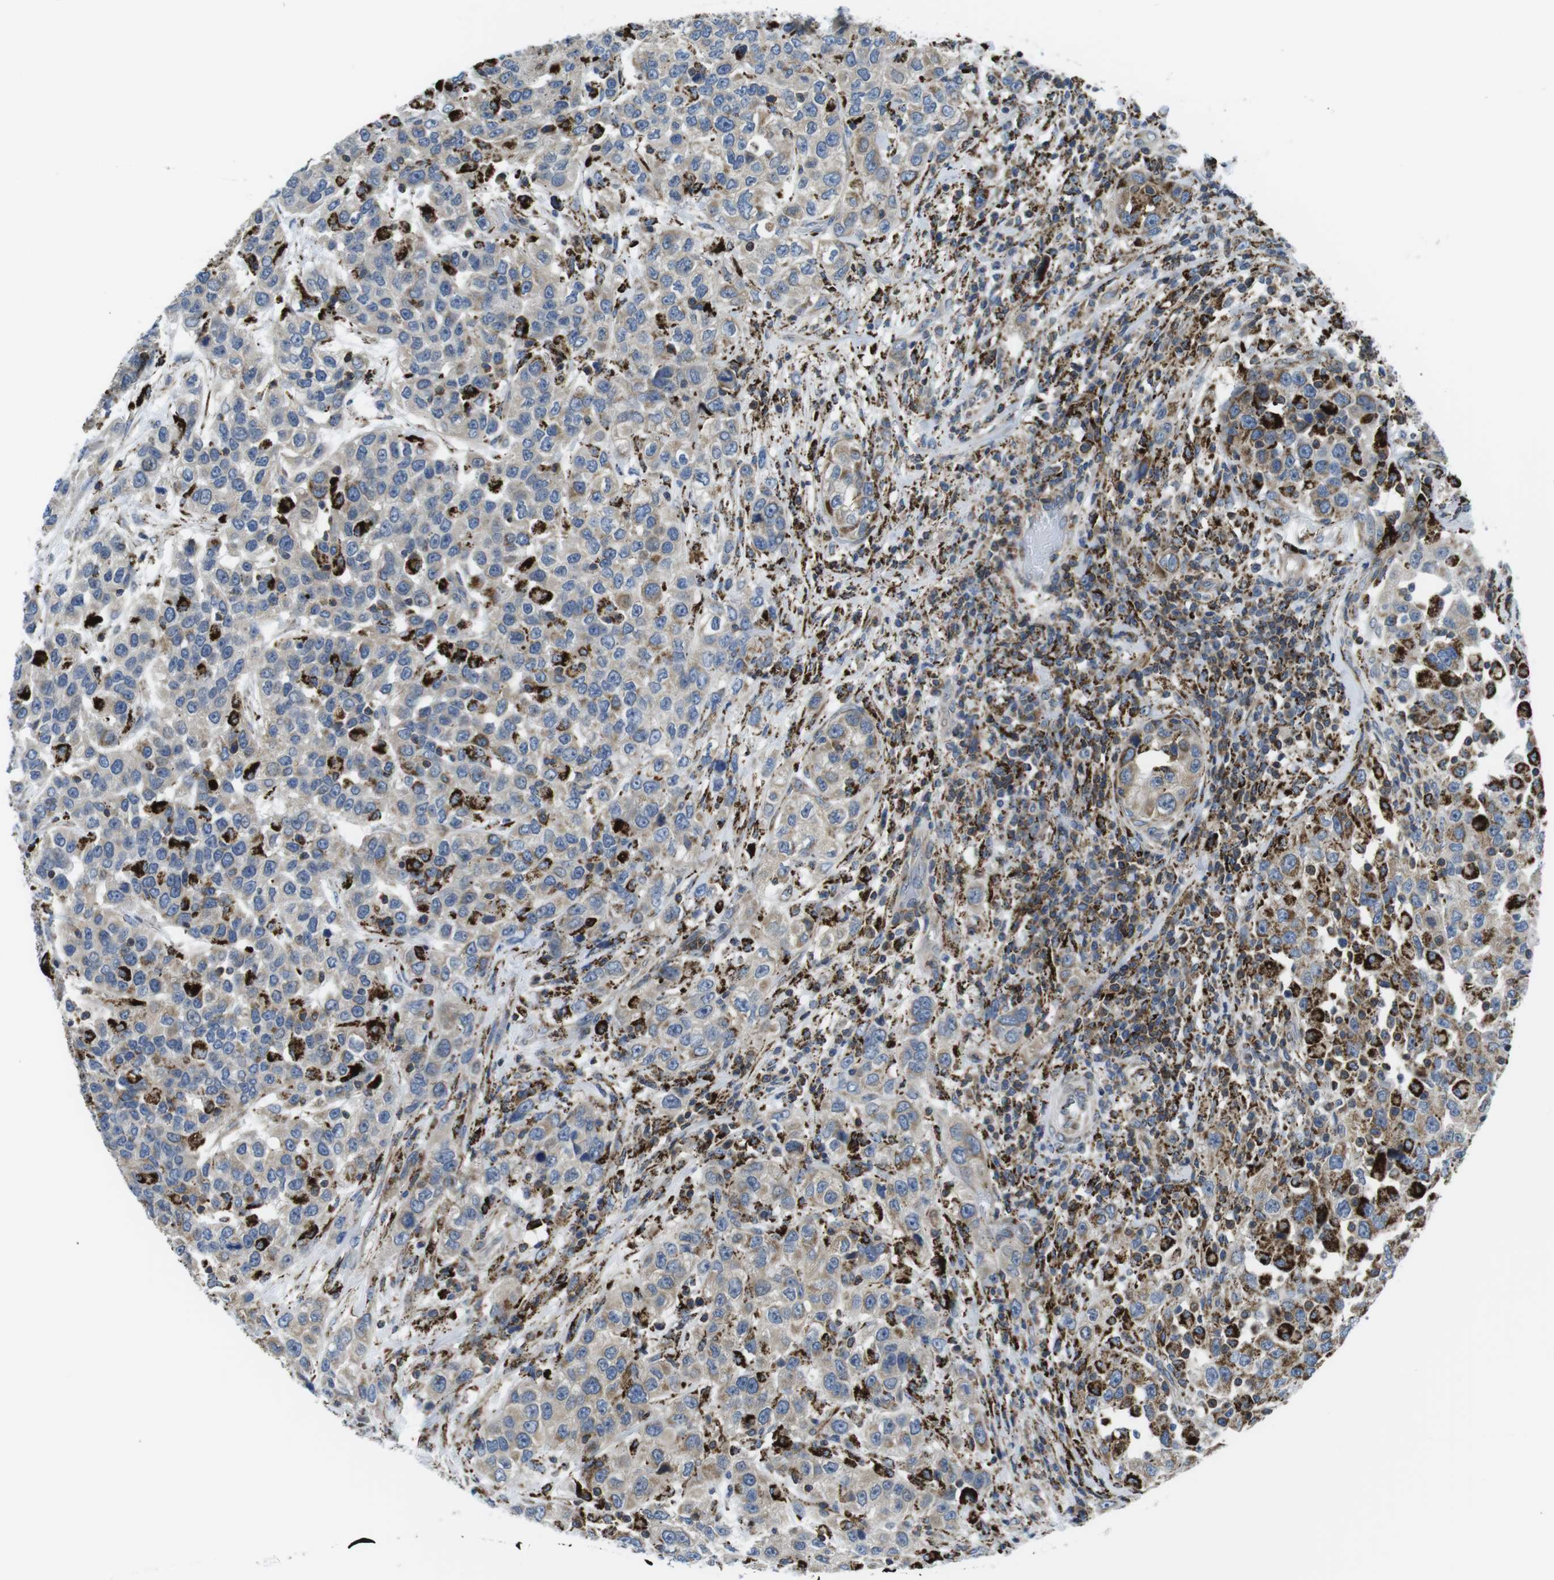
{"staining": {"intensity": "weak", "quantity": "<25%", "location": "cytoplasmic/membranous"}, "tissue": "urothelial cancer", "cell_type": "Tumor cells", "image_type": "cancer", "snomed": [{"axis": "morphology", "description": "Urothelial carcinoma, High grade"}, {"axis": "topography", "description": "Urinary bladder"}], "caption": "The immunohistochemistry photomicrograph has no significant staining in tumor cells of high-grade urothelial carcinoma tissue. (Brightfield microscopy of DAB (3,3'-diaminobenzidine) immunohistochemistry (IHC) at high magnification).", "gene": "KCNE3", "patient": {"sex": "female", "age": 80}}